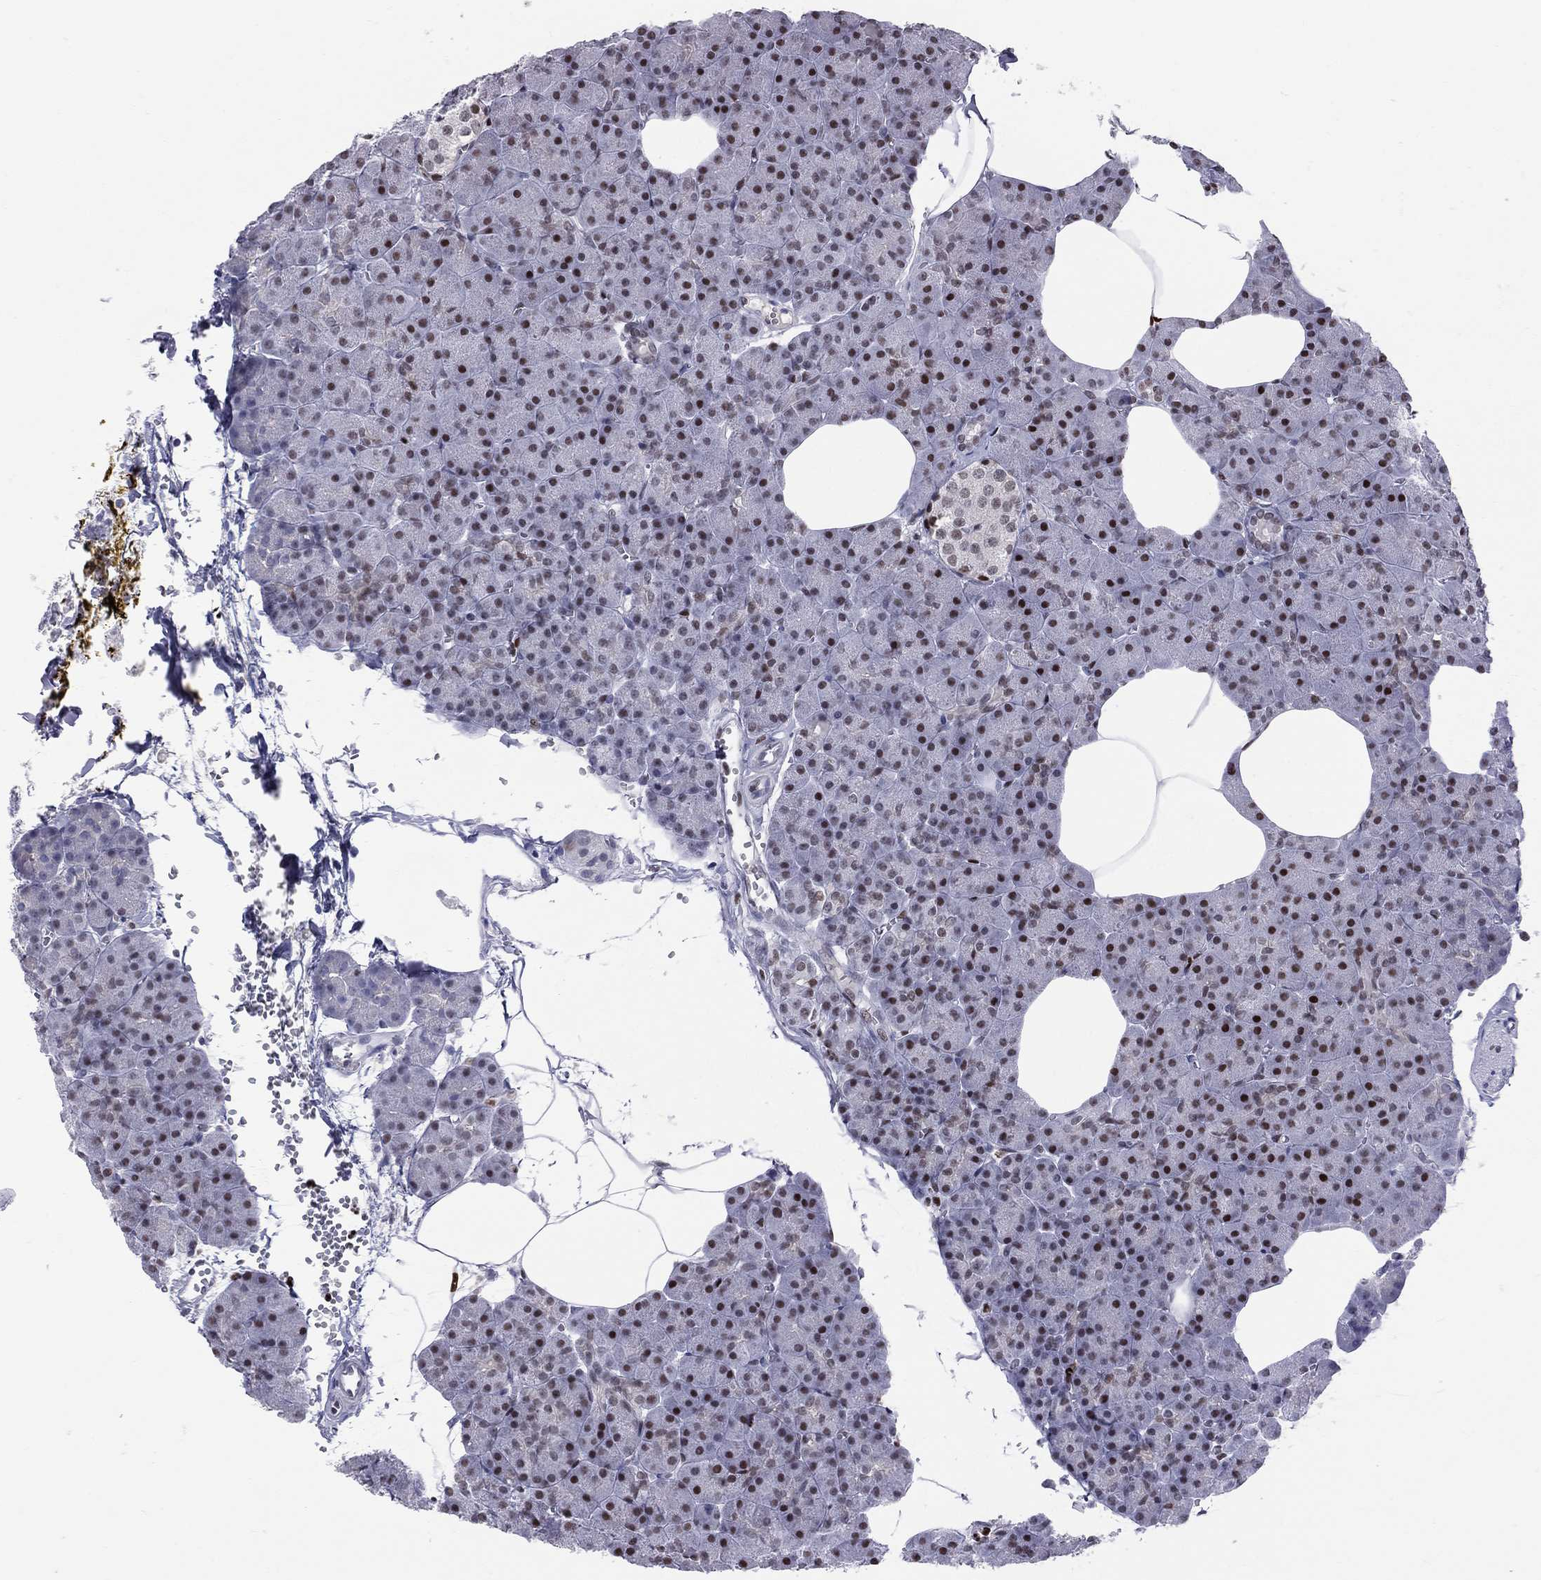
{"staining": {"intensity": "strong", "quantity": ">75%", "location": "nuclear"}, "tissue": "pancreas", "cell_type": "Exocrine glandular cells", "image_type": "normal", "snomed": [{"axis": "morphology", "description": "Normal tissue, NOS"}, {"axis": "topography", "description": "Pancreas"}], "caption": "Immunohistochemical staining of benign human pancreas shows strong nuclear protein positivity in approximately >75% of exocrine glandular cells. The protein is stained brown, and the nuclei are stained in blue (DAB (3,3'-diaminobenzidine) IHC with brightfield microscopy, high magnification).", "gene": "PCGF3", "patient": {"sex": "female", "age": 45}}